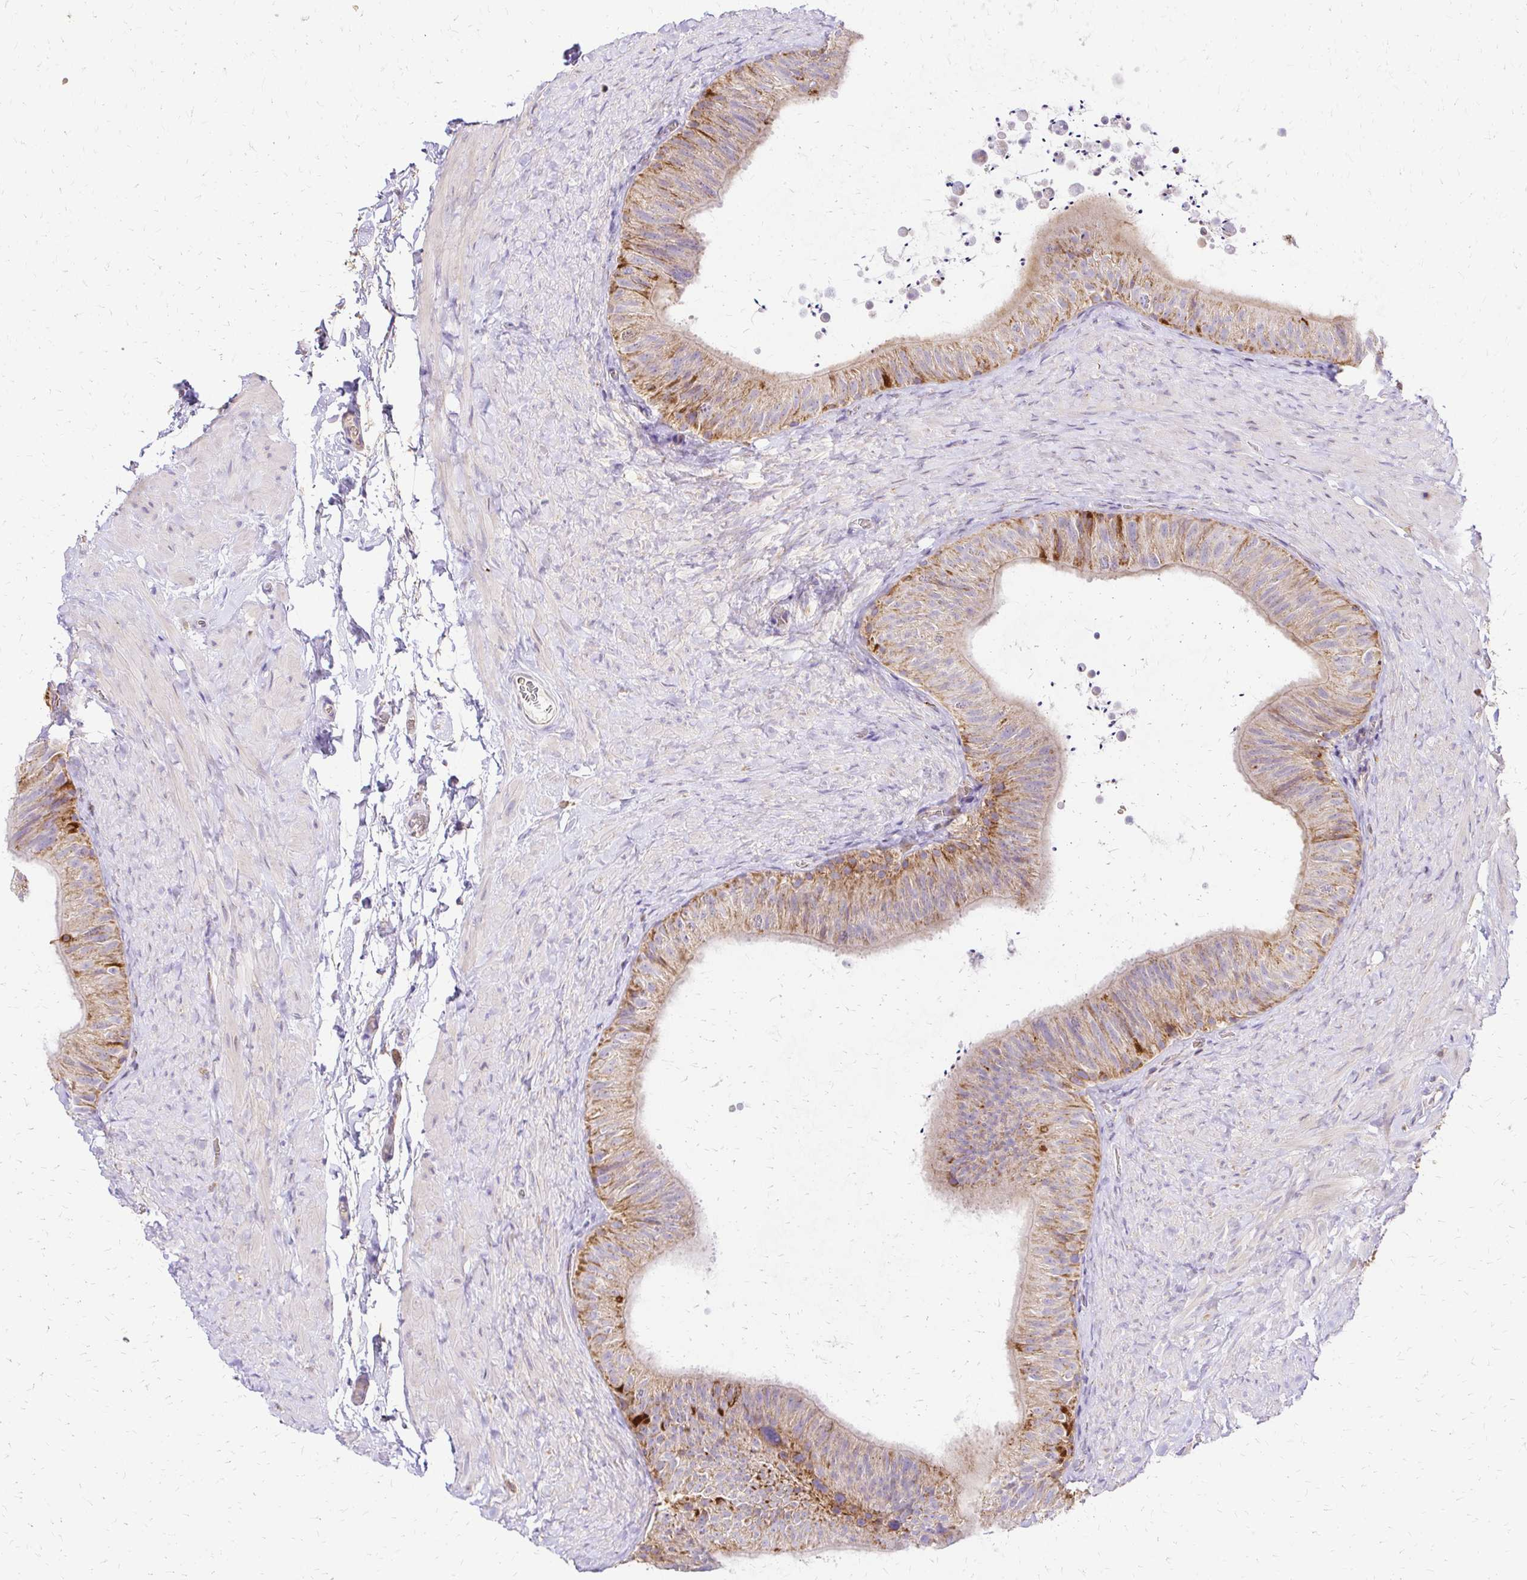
{"staining": {"intensity": "moderate", "quantity": "25%-75%", "location": "cytoplasmic/membranous"}, "tissue": "epididymis", "cell_type": "Glandular cells", "image_type": "normal", "snomed": [{"axis": "morphology", "description": "Normal tissue, NOS"}, {"axis": "topography", "description": "Epididymis, spermatic cord, NOS"}, {"axis": "topography", "description": "Epididymis"}], "caption": "Immunohistochemistry (IHC) micrograph of benign epididymis: human epididymis stained using immunohistochemistry exhibits medium levels of moderate protein expression localized specifically in the cytoplasmic/membranous of glandular cells, appearing as a cytoplasmic/membranous brown color.", "gene": "MRPL13", "patient": {"sex": "male", "age": 31}}